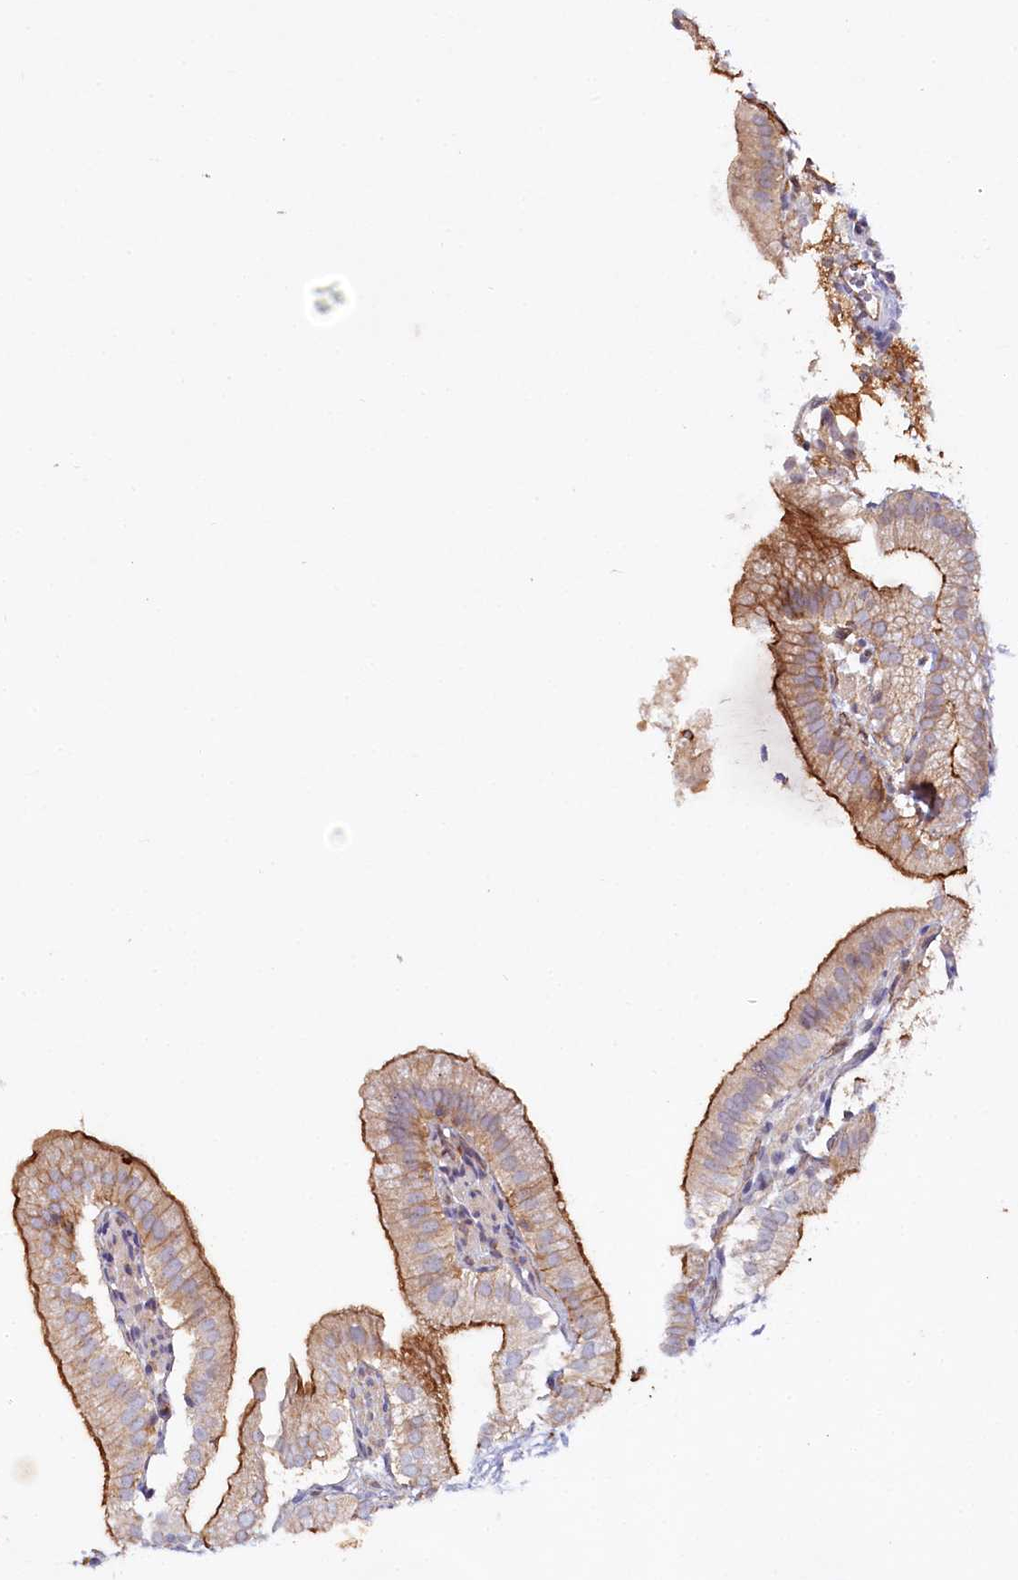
{"staining": {"intensity": "moderate", "quantity": ">75%", "location": "cytoplasmic/membranous"}, "tissue": "gallbladder", "cell_type": "Glandular cells", "image_type": "normal", "snomed": [{"axis": "morphology", "description": "Normal tissue, NOS"}, {"axis": "topography", "description": "Gallbladder"}], "caption": "Immunohistochemical staining of normal gallbladder shows medium levels of moderate cytoplasmic/membranous positivity in about >75% of glandular cells.", "gene": "ALDH3B1", "patient": {"sex": "male", "age": 55}}